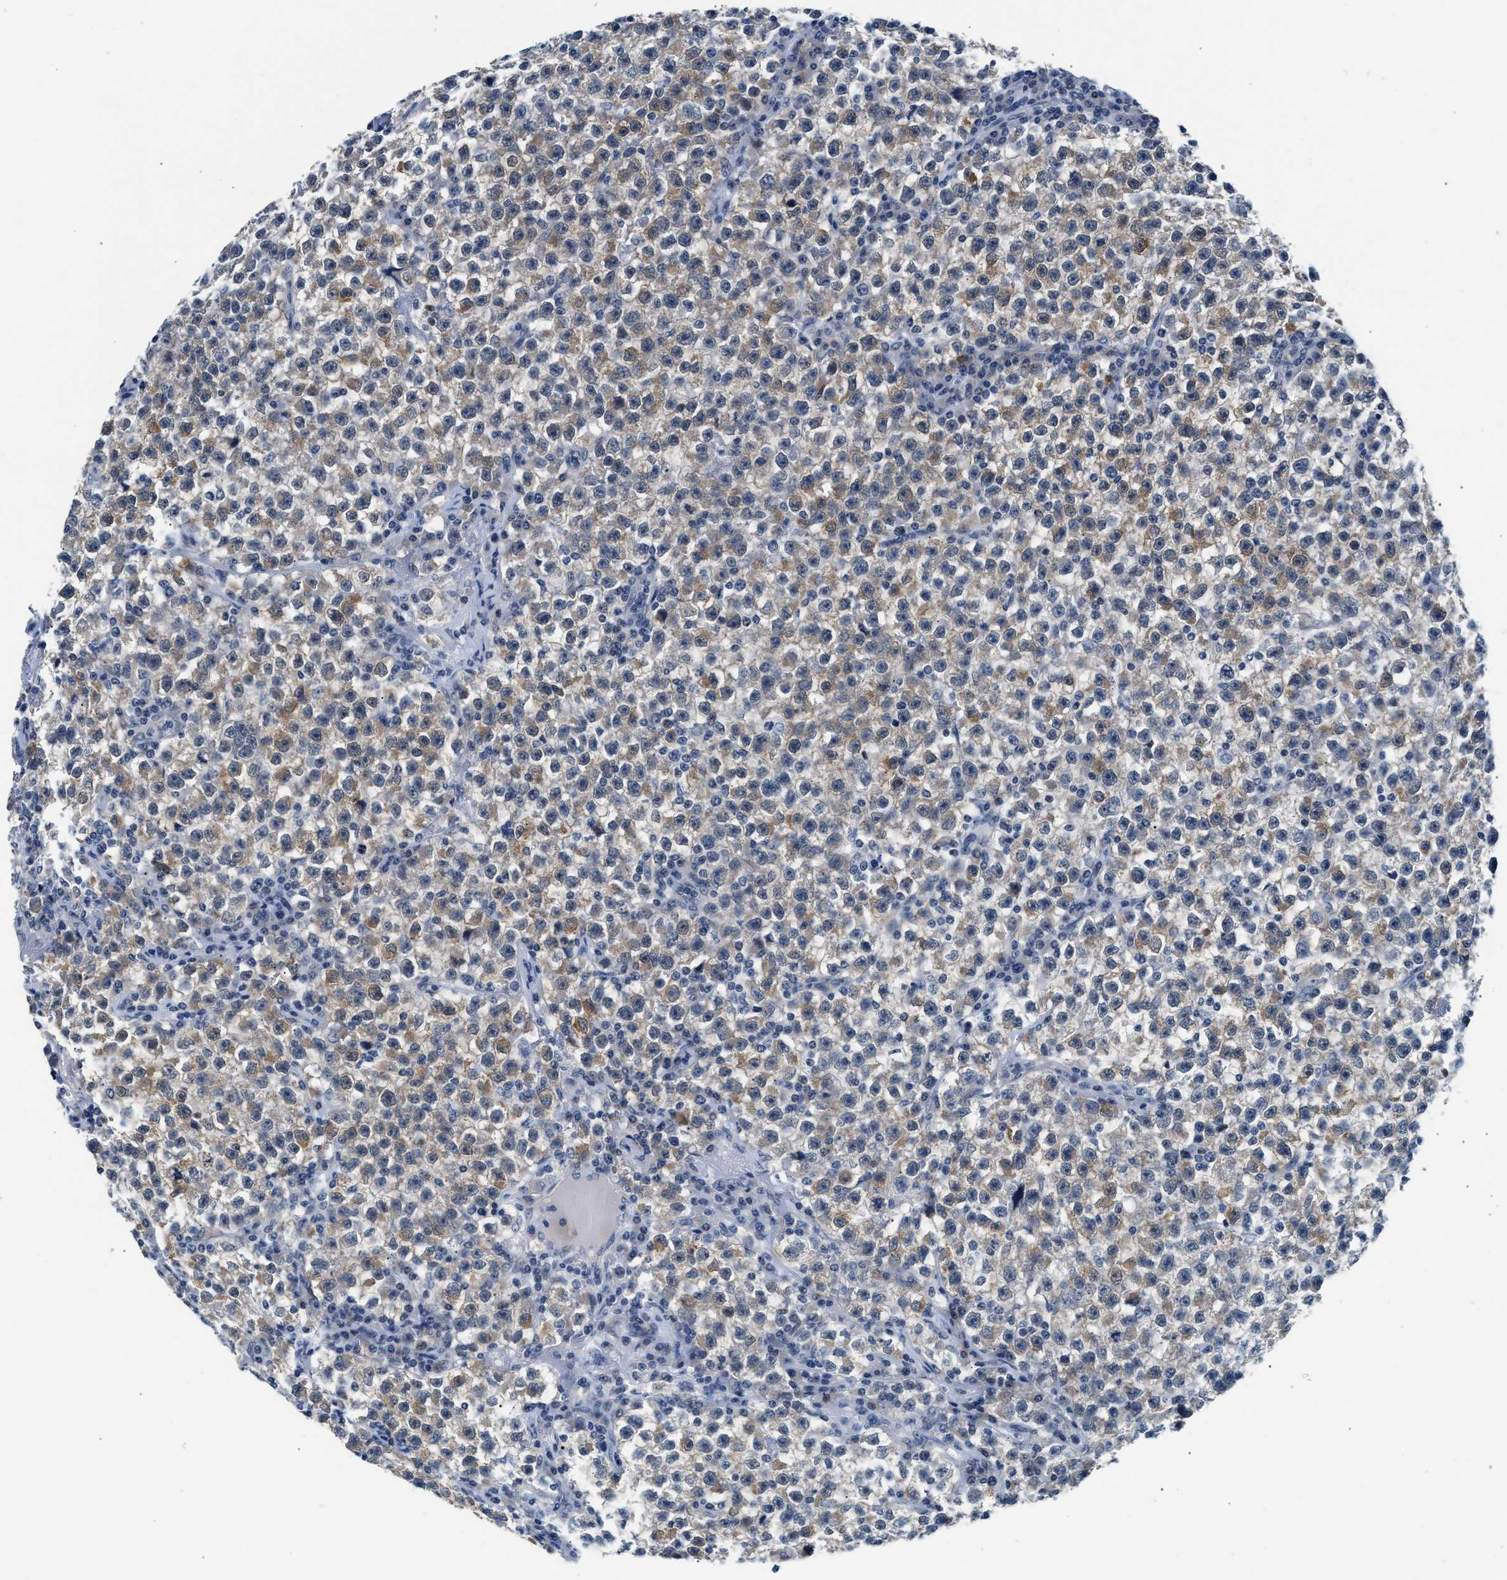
{"staining": {"intensity": "weak", "quantity": ">75%", "location": "cytoplasmic/membranous"}, "tissue": "testis cancer", "cell_type": "Tumor cells", "image_type": "cancer", "snomed": [{"axis": "morphology", "description": "Seminoma, NOS"}, {"axis": "topography", "description": "Testis"}], "caption": "Protein staining by immunohistochemistry (IHC) shows weak cytoplasmic/membranous positivity in approximately >75% of tumor cells in seminoma (testis).", "gene": "PPM1H", "patient": {"sex": "male", "age": 22}}